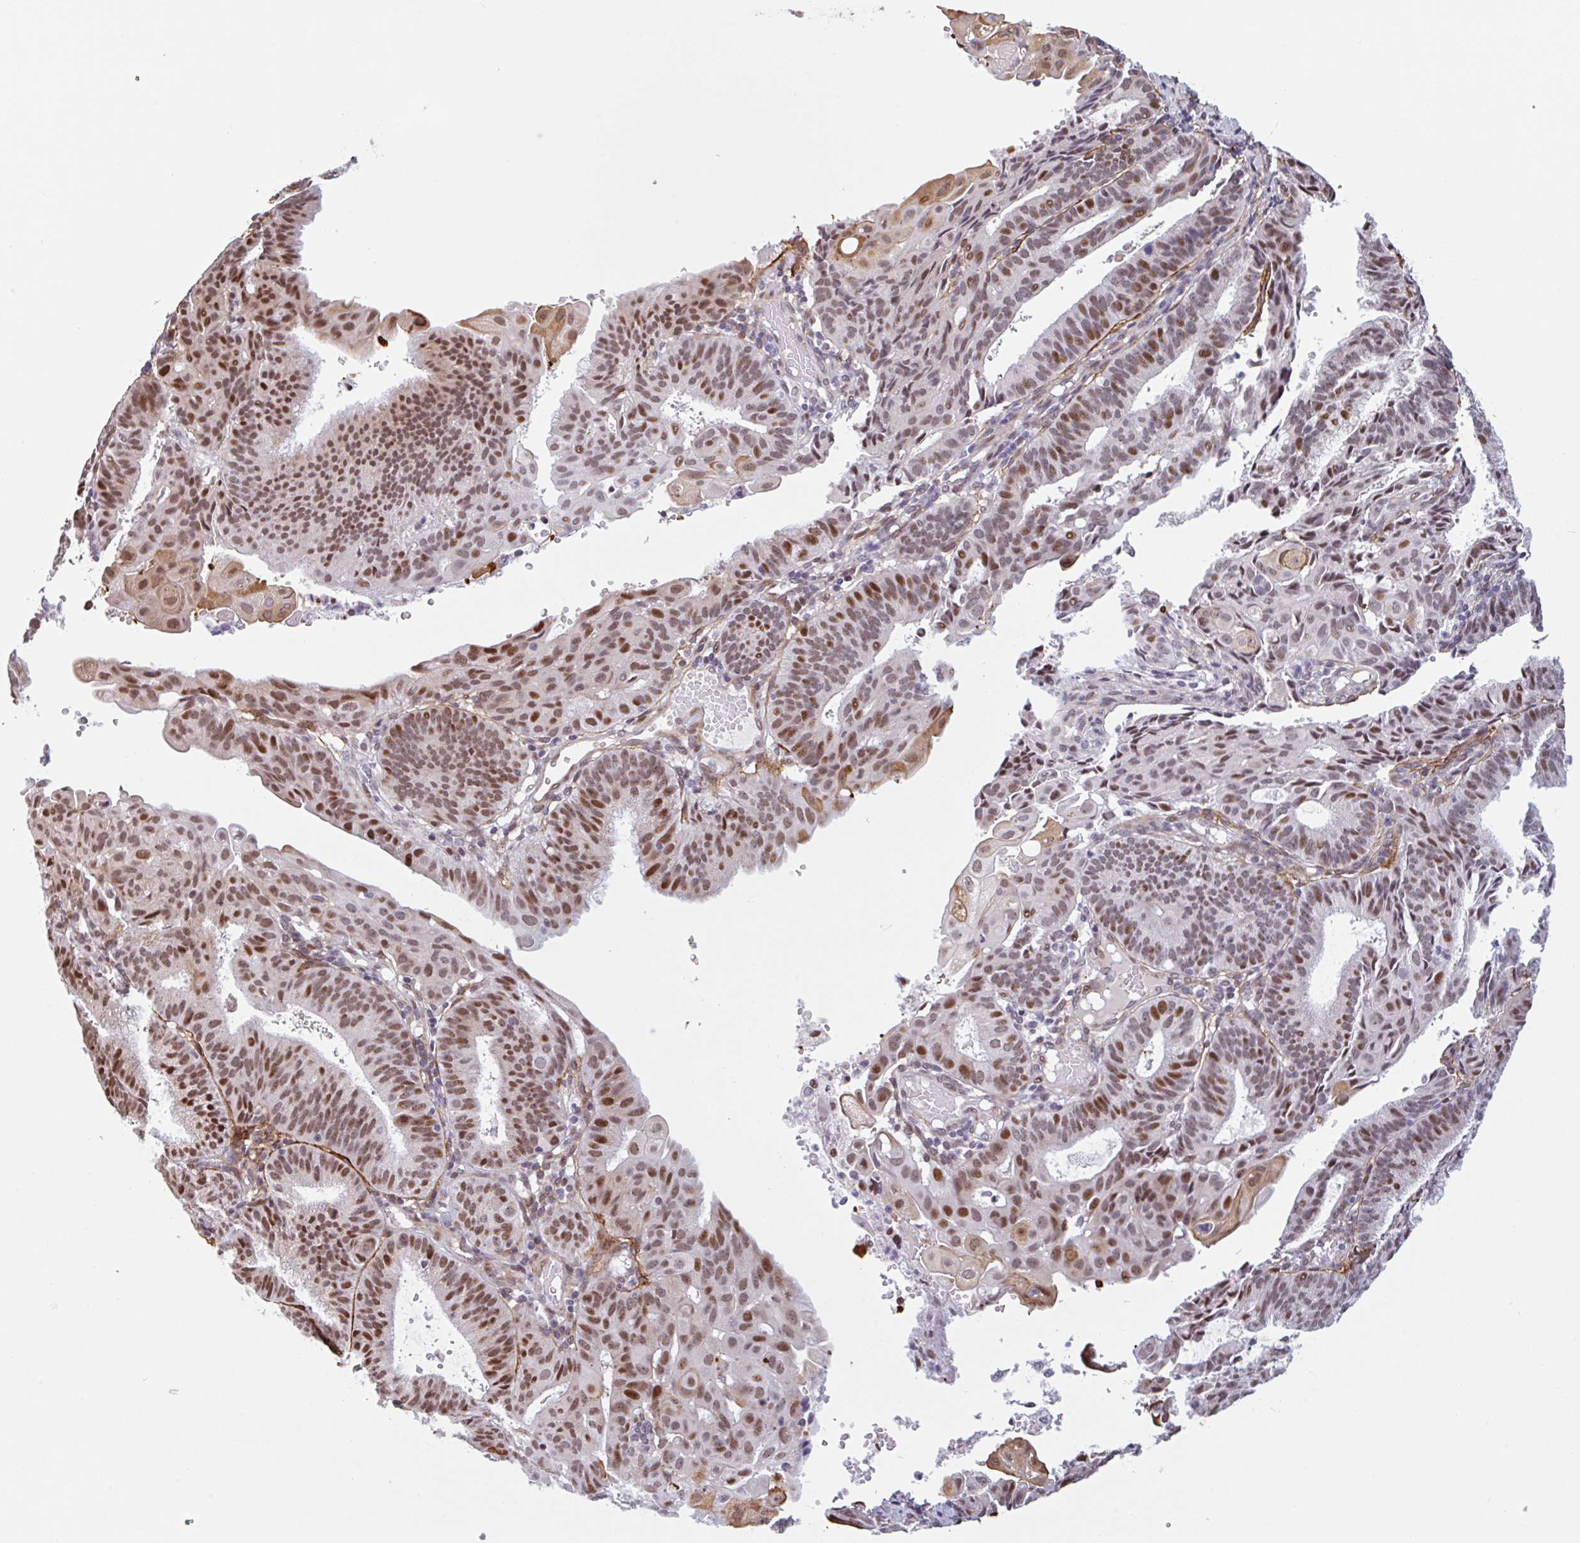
{"staining": {"intensity": "moderate", "quantity": ">75%", "location": "nuclear"}, "tissue": "endometrial cancer", "cell_type": "Tumor cells", "image_type": "cancer", "snomed": [{"axis": "morphology", "description": "Adenocarcinoma, NOS"}, {"axis": "topography", "description": "Endometrium"}], "caption": "Adenocarcinoma (endometrial) stained with immunohistochemistry (IHC) exhibits moderate nuclear staining in about >75% of tumor cells.", "gene": "TMEM119", "patient": {"sex": "female", "age": 49}}